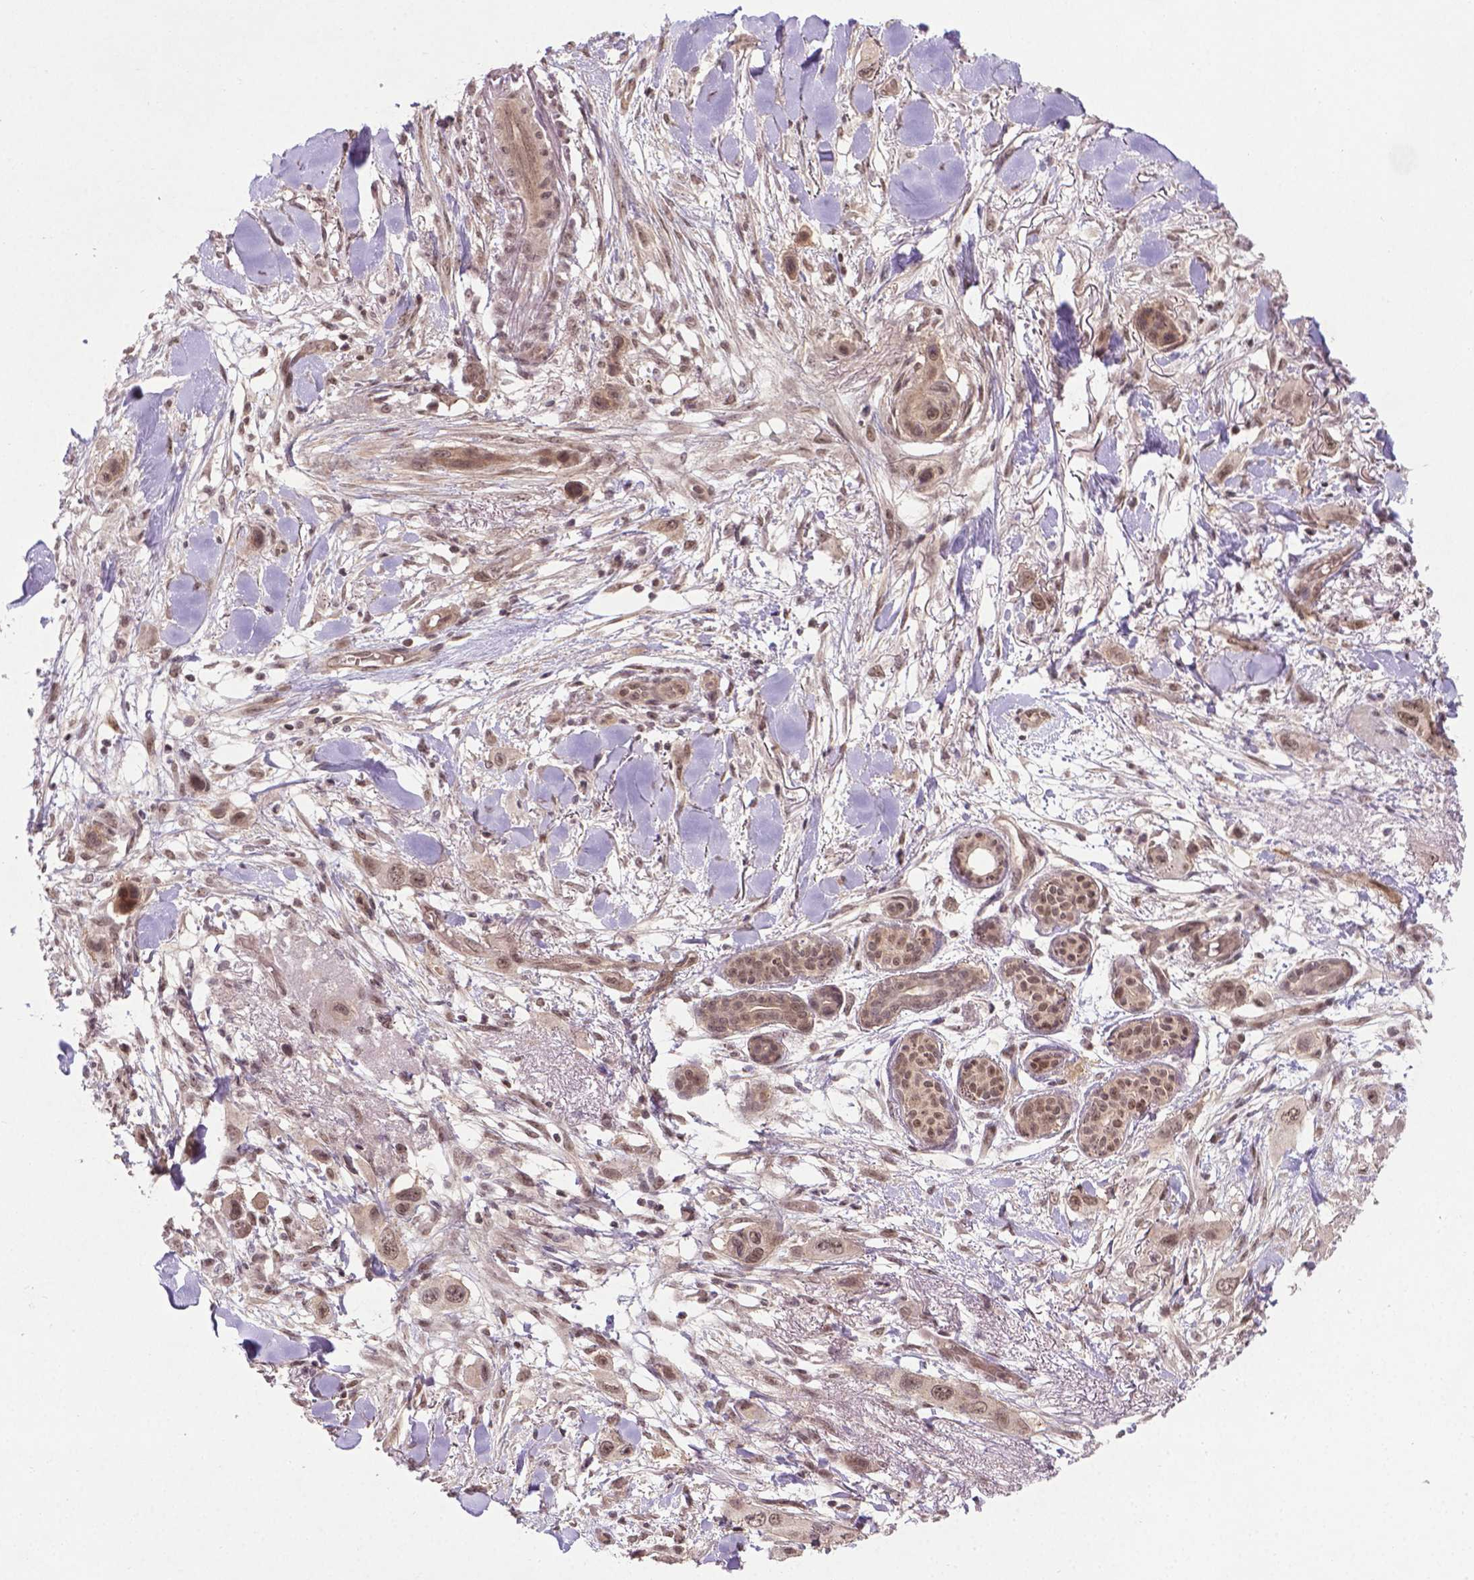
{"staining": {"intensity": "moderate", "quantity": ">75%", "location": "nuclear"}, "tissue": "skin cancer", "cell_type": "Tumor cells", "image_type": "cancer", "snomed": [{"axis": "morphology", "description": "Squamous cell carcinoma, NOS"}, {"axis": "topography", "description": "Skin"}], "caption": "IHC of human skin squamous cell carcinoma displays medium levels of moderate nuclear positivity in about >75% of tumor cells.", "gene": "ANKRD54", "patient": {"sex": "male", "age": 79}}